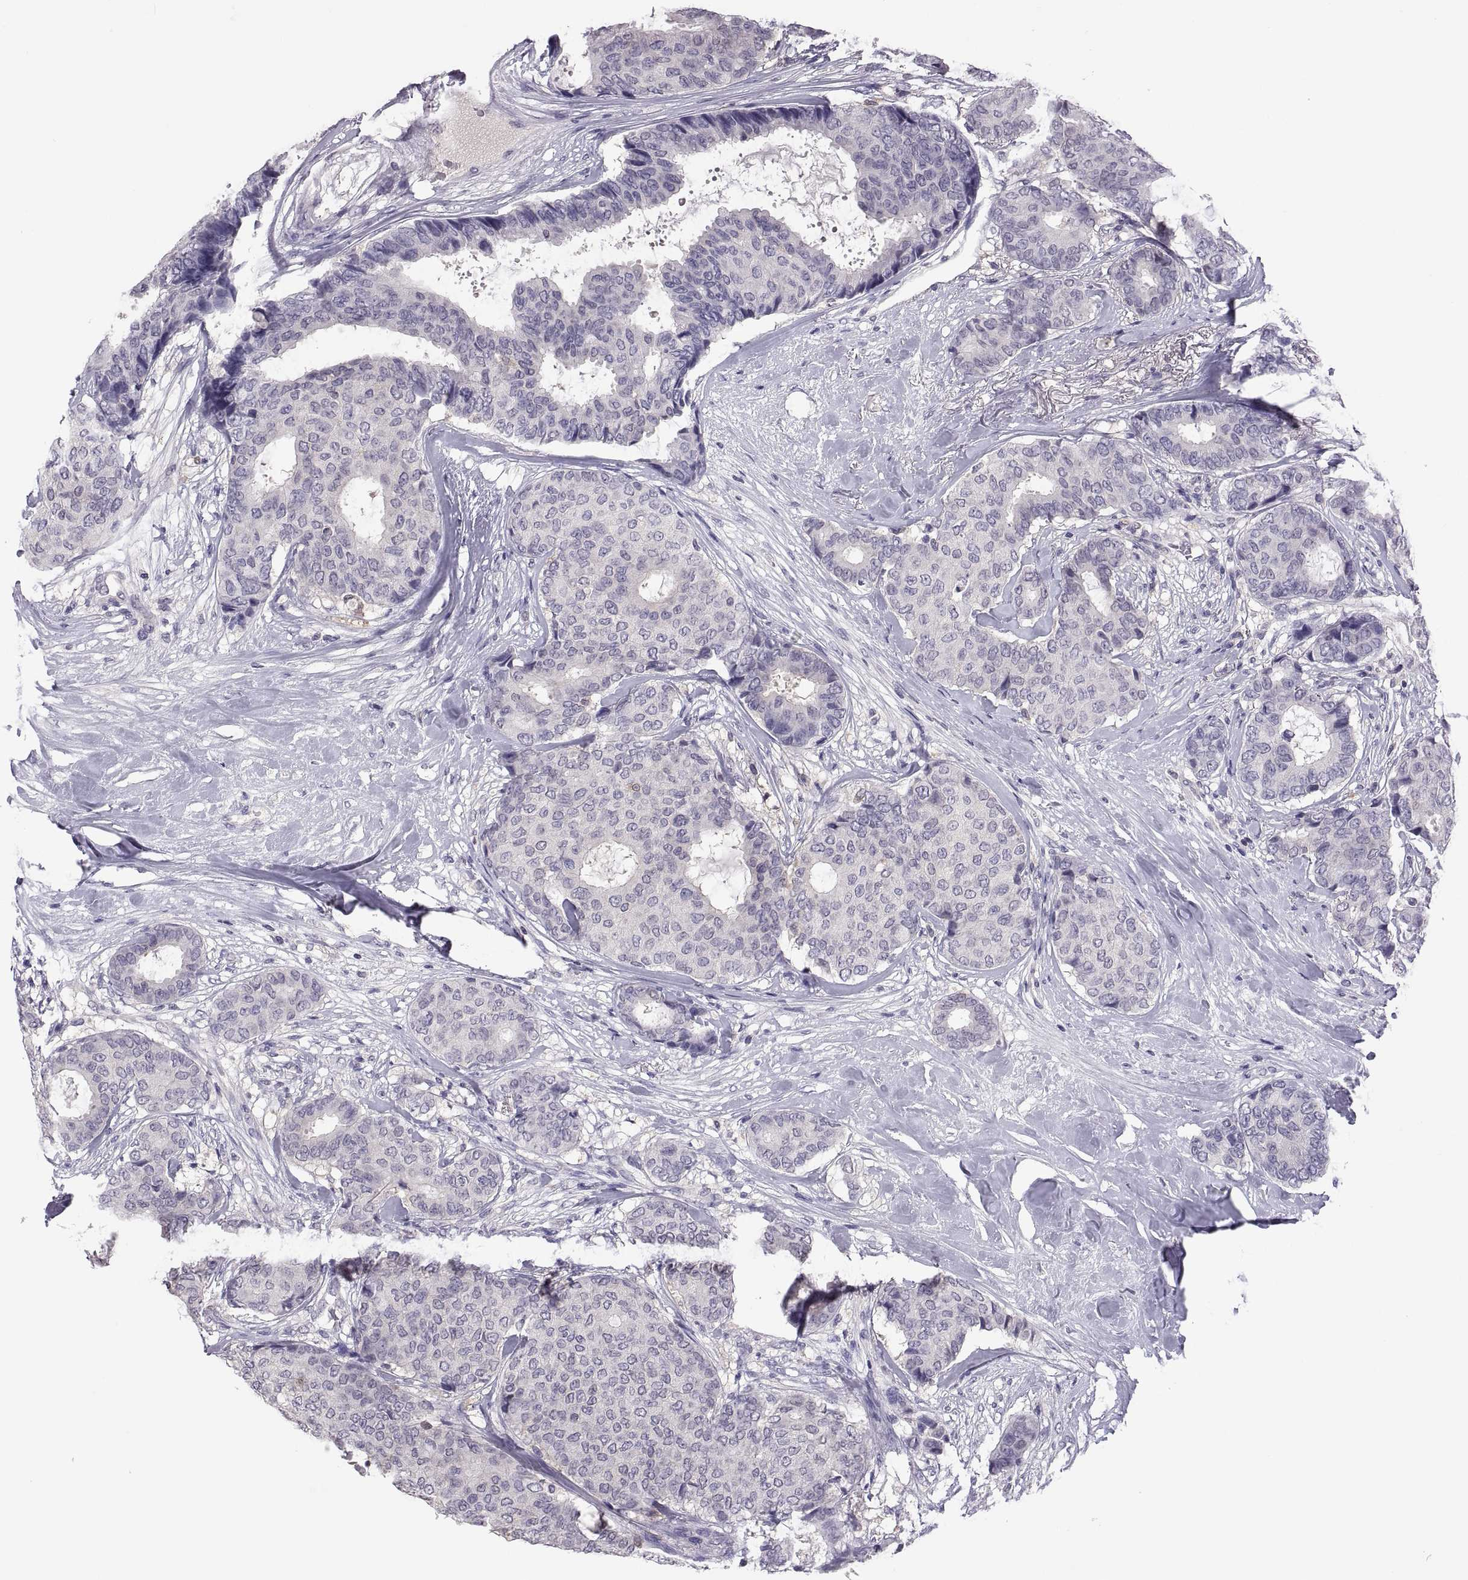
{"staining": {"intensity": "negative", "quantity": "none", "location": "none"}, "tissue": "breast cancer", "cell_type": "Tumor cells", "image_type": "cancer", "snomed": [{"axis": "morphology", "description": "Duct carcinoma"}, {"axis": "topography", "description": "Breast"}], "caption": "An immunohistochemistry (IHC) histopathology image of breast intraductal carcinoma is shown. There is no staining in tumor cells of breast intraductal carcinoma.", "gene": "FGF9", "patient": {"sex": "female", "age": 75}}